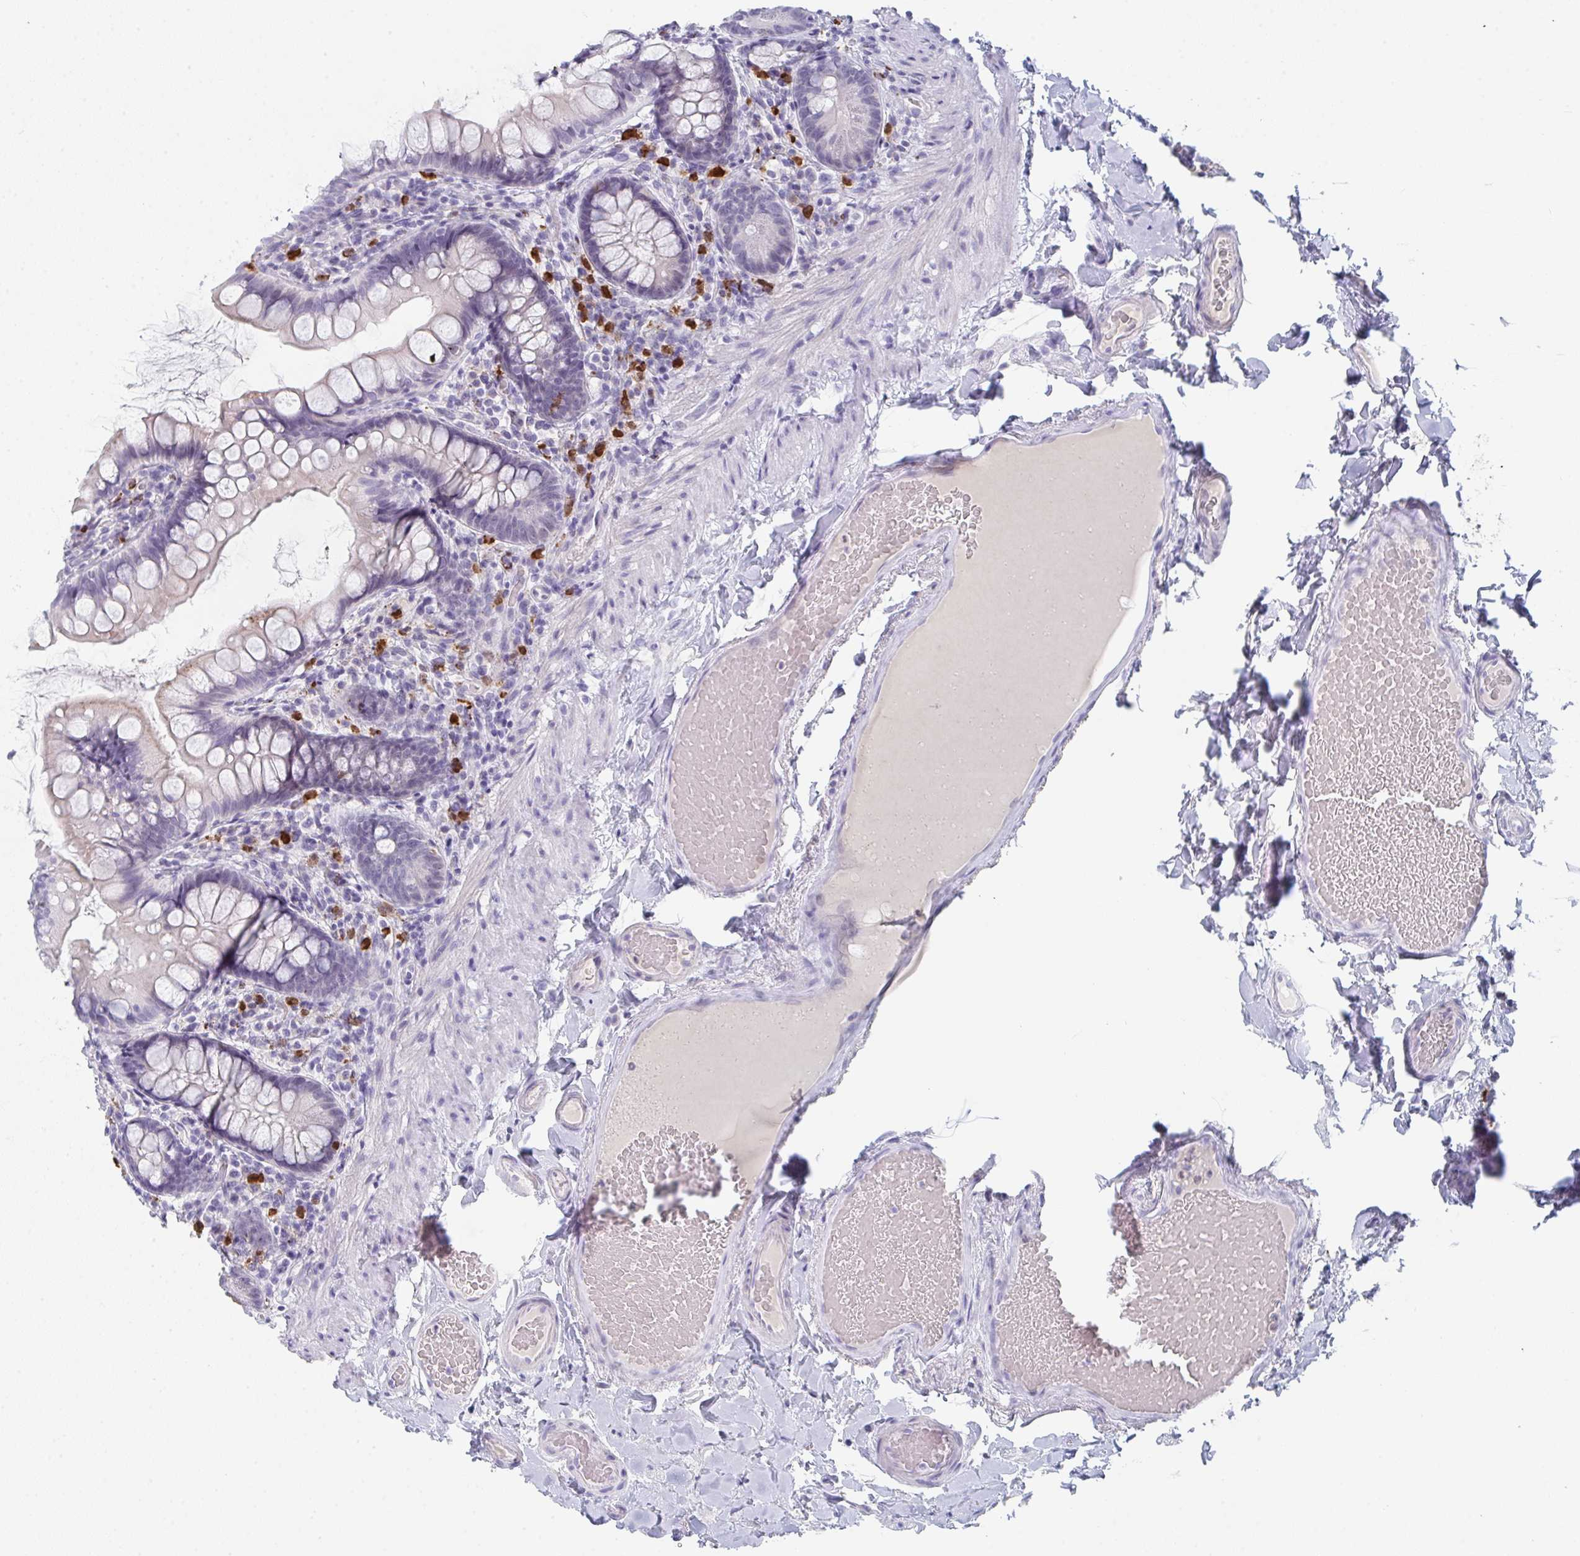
{"staining": {"intensity": "weak", "quantity": "<25%", "location": "cytoplasmic/membranous"}, "tissue": "small intestine", "cell_type": "Glandular cells", "image_type": "normal", "snomed": [{"axis": "morphology", "description": "Normal tissue, NOS"}, {"axis": "topography", "description": "Small intestine"}], "caption": "A high-resolution micrograph shows immunohistochemistry staining of unremarkable small intestine, which exhibits no significant positivity in glandular cells. (Brightfield microscopy of DAB IHC at high magnification).", "gene": "RUBCN", "patient": {"sex": "male", "age": 70}}